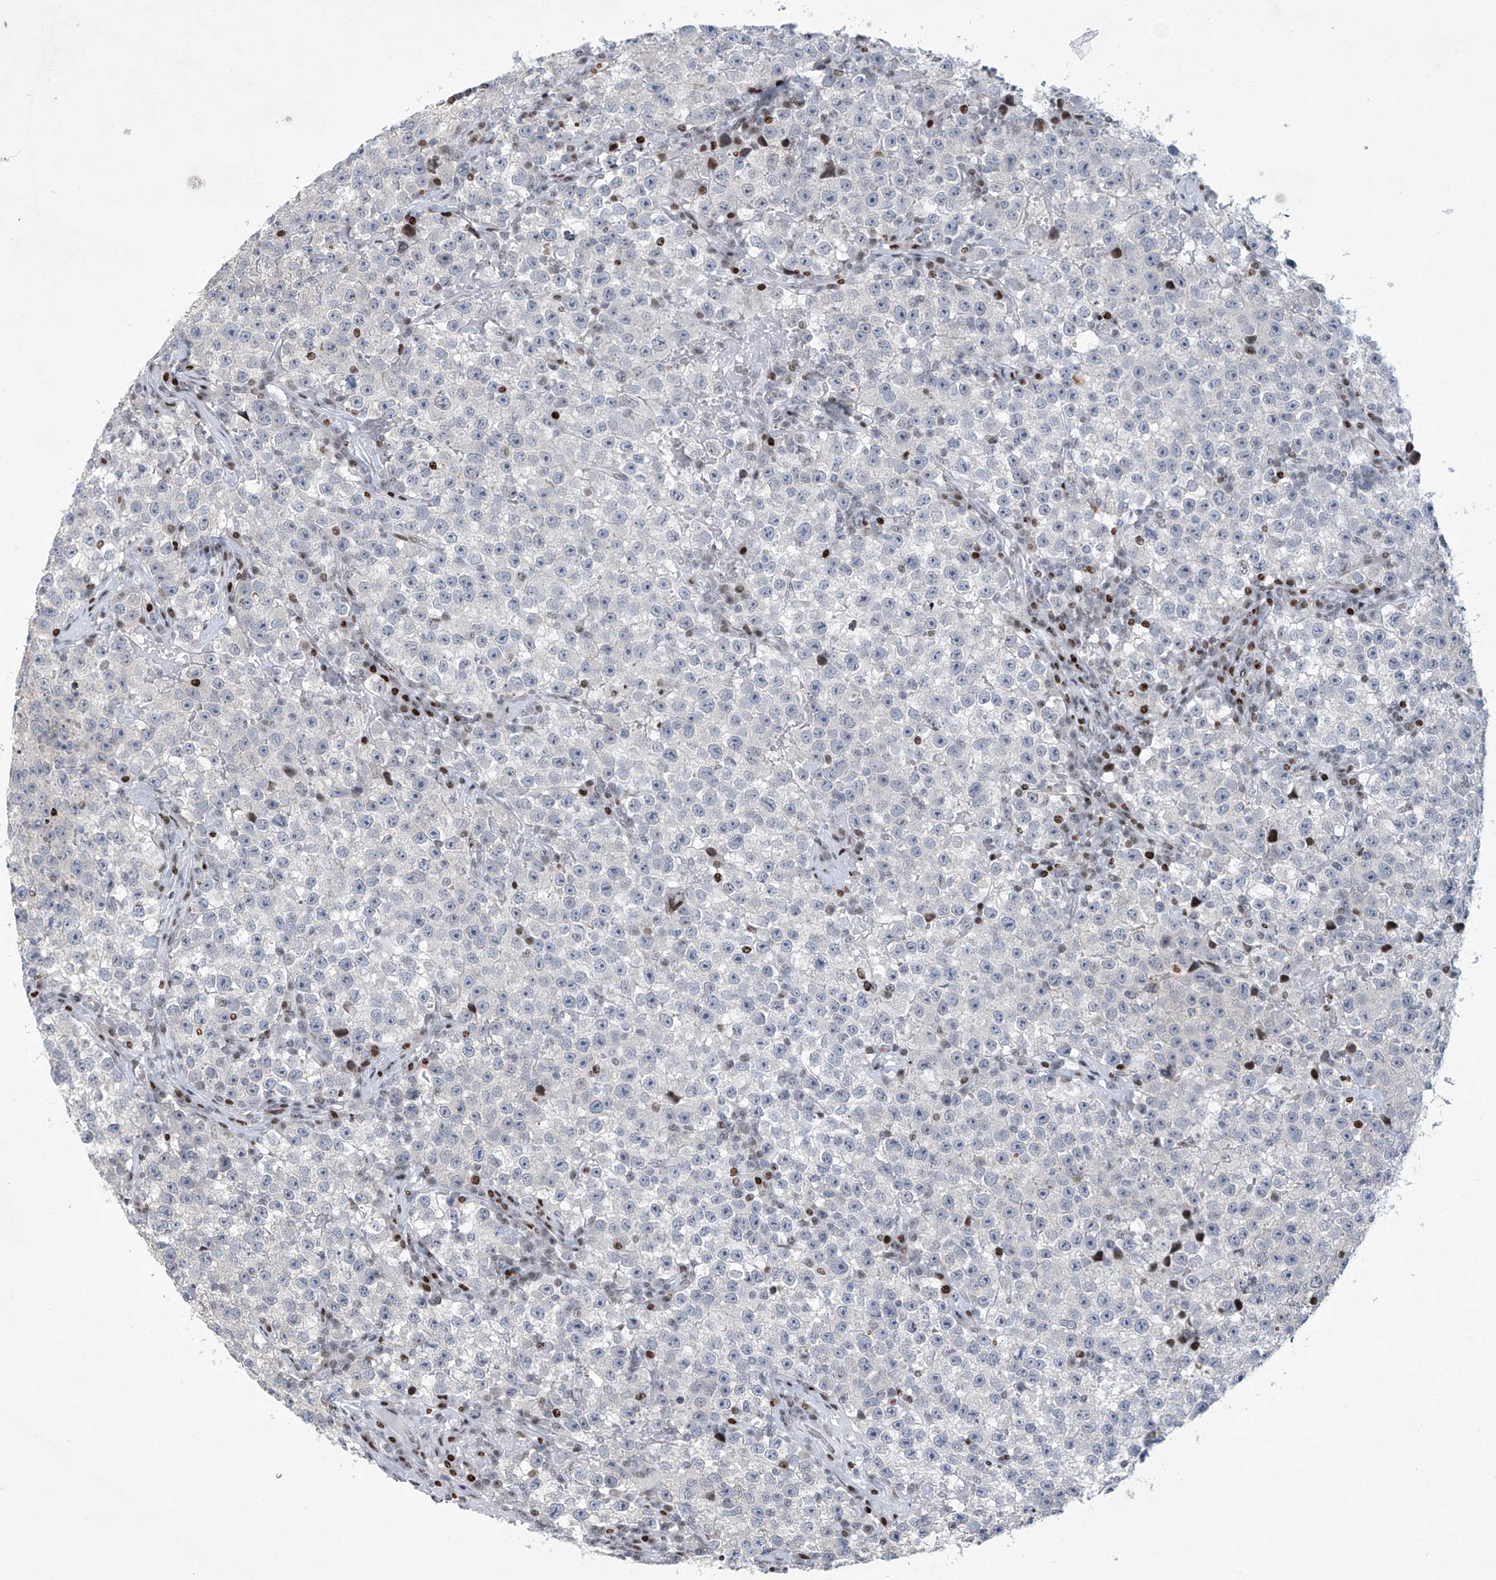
{"staining": {"intensity": "negative", "quantity": "none", "location": "none"}, "tissue": "testis cancer", "cell_type": "Tumor cells", "image_type": "cancer", "snomed": [{"axis": "morphology", "description": "Seminoma, NOS"}, {"axis": "topography", "description": "Testis"}], "caption": "This is a micrograph of immunohistochemistry staining of testis cancer, which shows no expression in tumor cells.", "gene": "RFX7", "patient": {"sex": "male", "age": 22}}